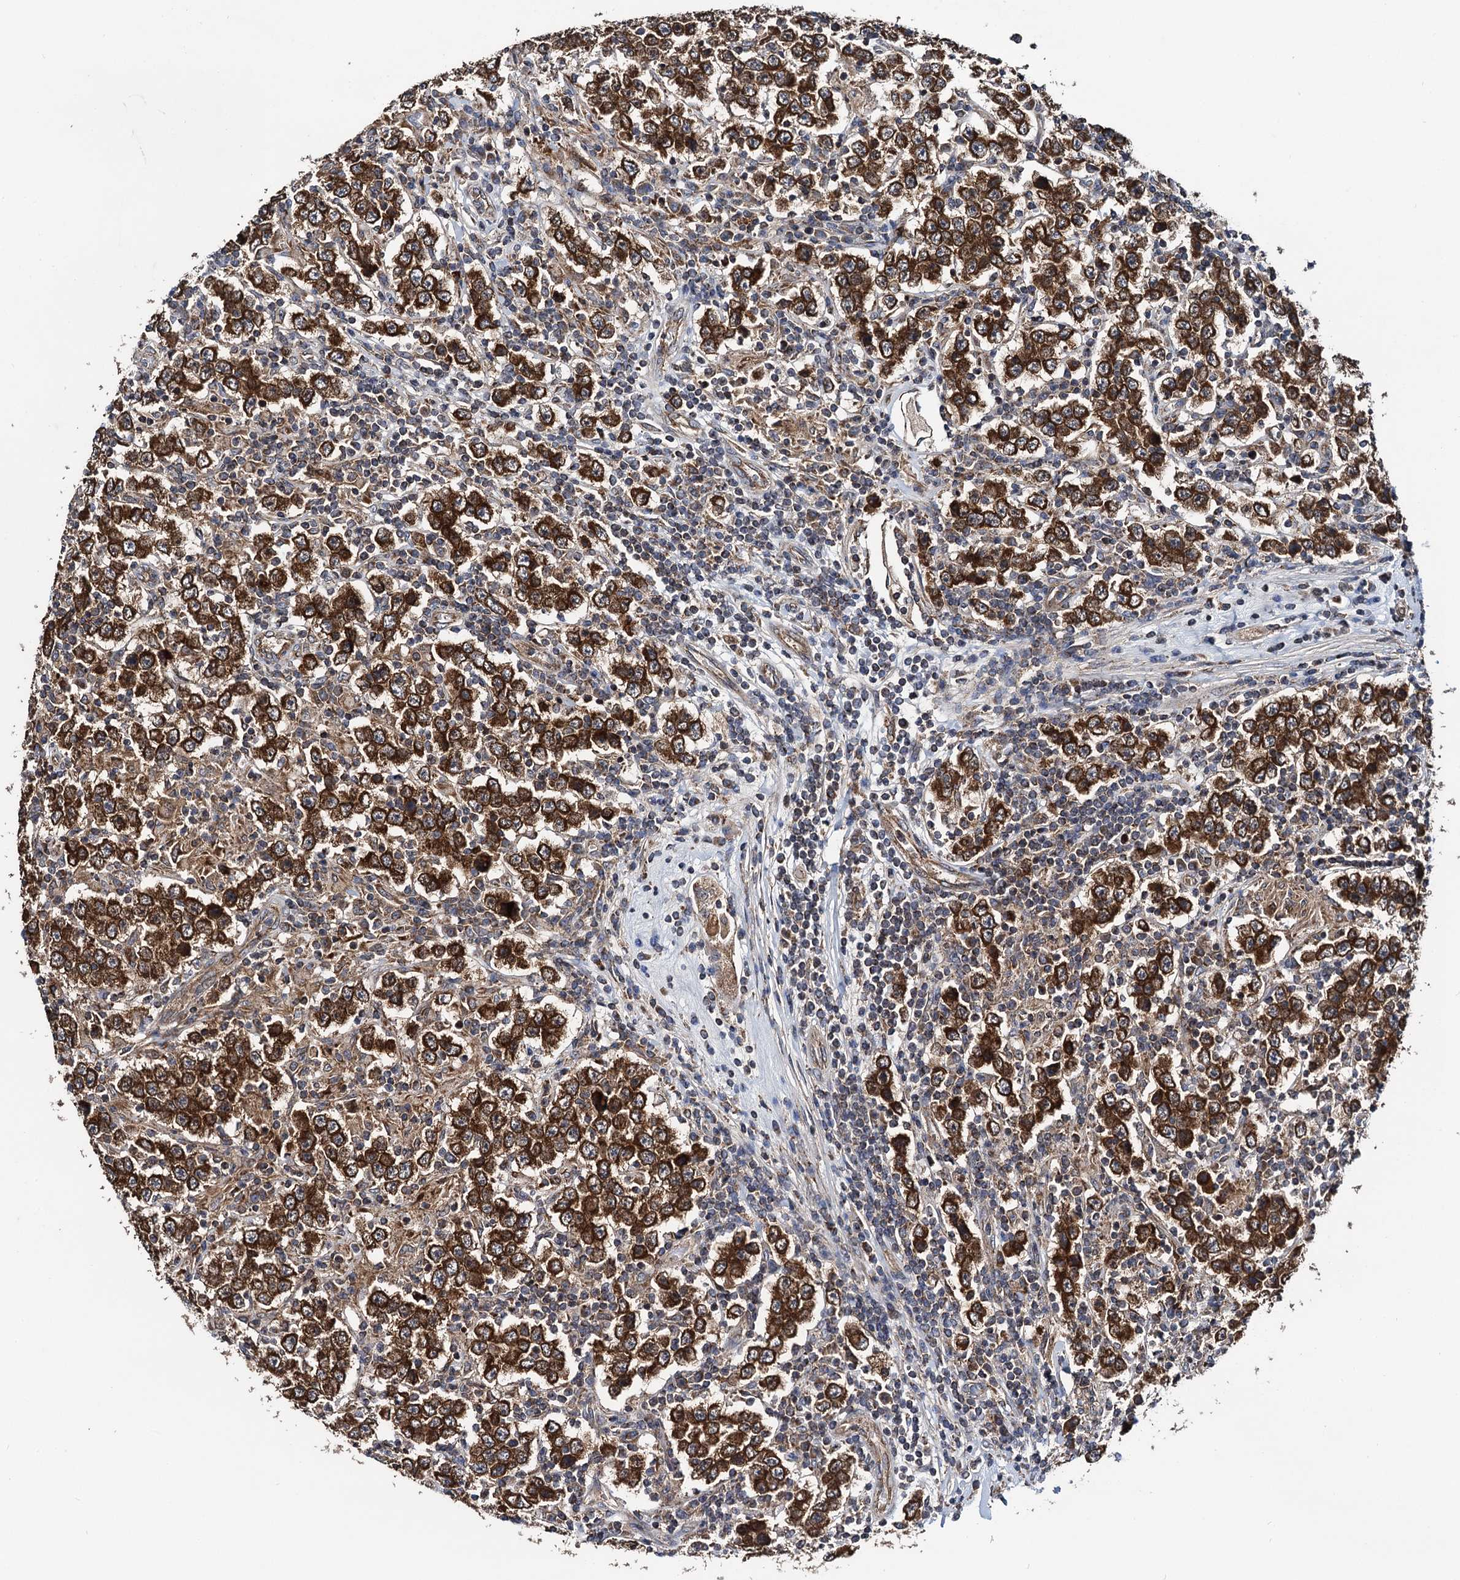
{"staining": {"intensity": "strong", "quantity": ">75%", "location": "cytoplasmic/membranous"}, "tissue": "testis cancer", "cell_type": "Tumor cells", "image_type": "cancer", "snomed": [{"axis": "morphology", "description": "Normal tissue, NOS"}, {"axis": "morphology", "description": "Urothelial carcinoma, High grade"}, {"axis": "morphology", "description": "Seminoma, NOS"}, {"axis": "morphology", "description": "Carcinoma, Embryonal, NOS"}, {"axis": "topography", "description": "Urinary bladder"}, {"axis": "topography", "description": "Testis"}], "caption": "Immunohistochemical staining of testis cancer (seminoma) exhibits strong cytoplasmic/membranous protein staining in about >75% of tumor cells. The protein is shown in brown color, while the nuclei are stained blue.", "gene": "NEK1", "patient": {"sex": "male", "age": 41}}